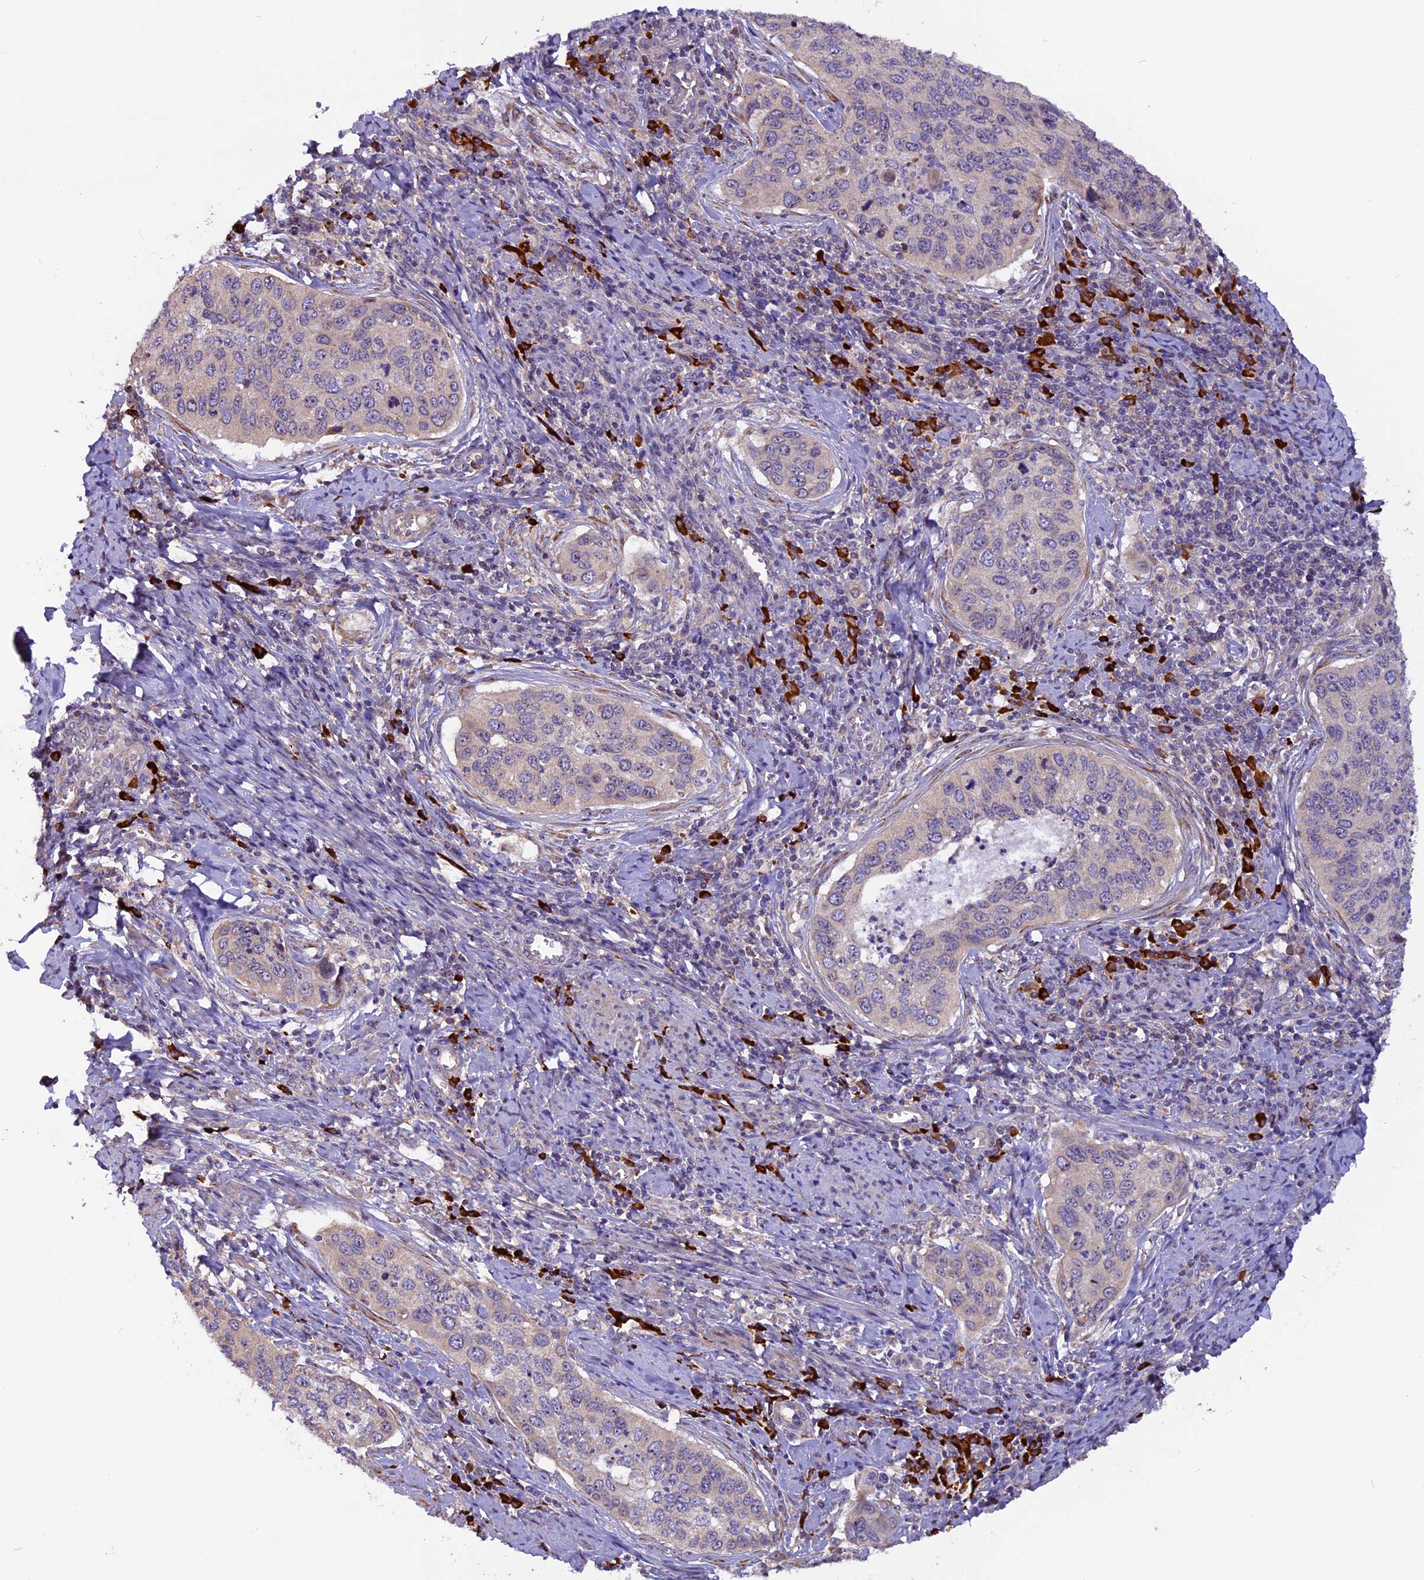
{"staining": {"intensity": "weak", "quantity": ">75%", "location": "cytoplasmic/membranous"}, "tissue": "cervical cancer", "cell_type": "Tumor cells", "image_type": "cancer", "snomed": [{"axis": "morphology", "description": "Squamous cell carcinoma, NOS"}, {"axis": "topography", "description": "Cervix"}], "caption": "Tumor cells show low levels of weak cytoplasmic/membranous staining in about >75% of cells in cervical cancer (squamous cell carcinoma).", "gene": "FRY", "patient": {"sex": "female", "age": 53}}